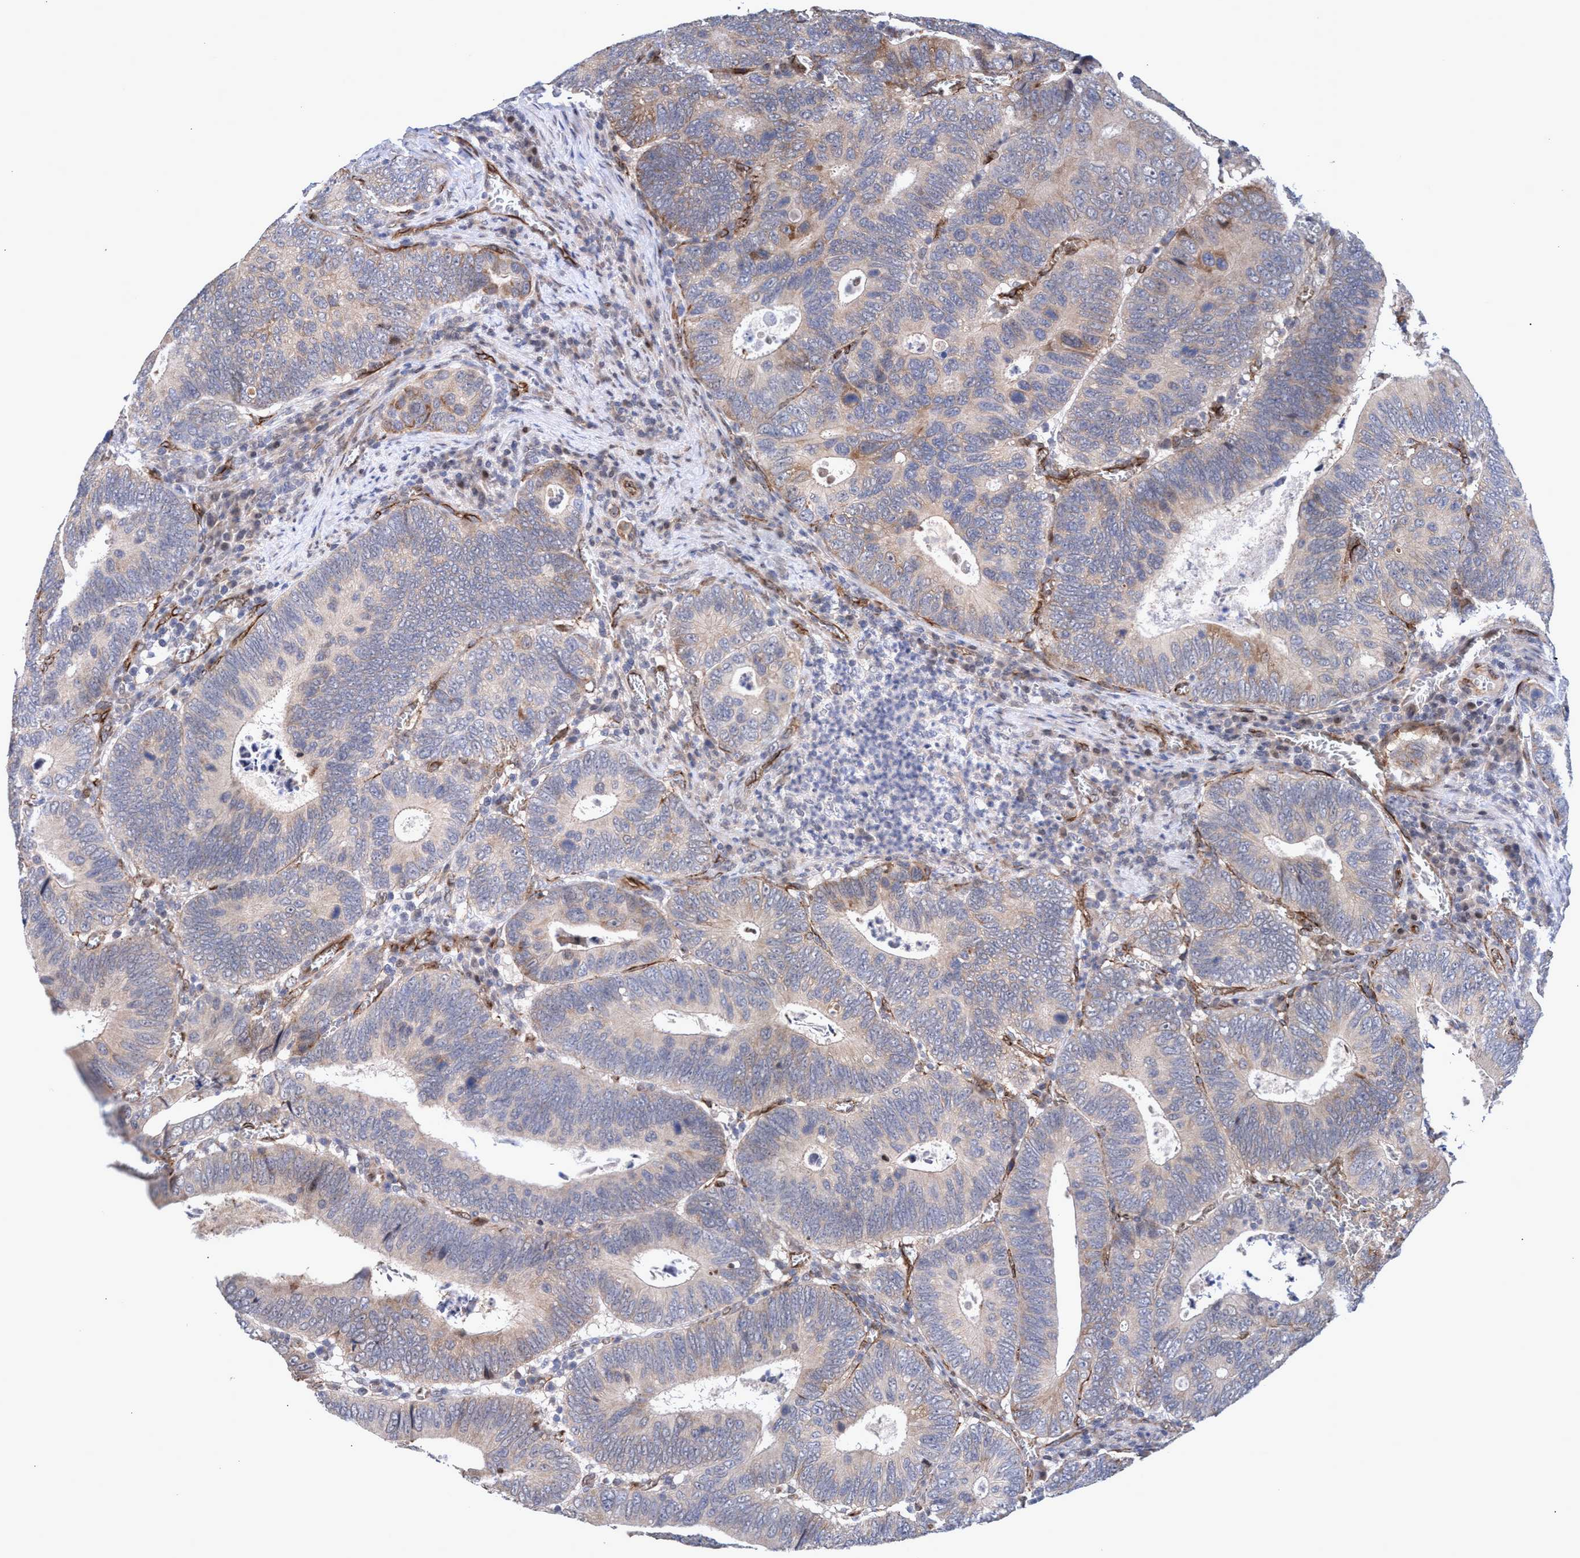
{"staining": {"intensity": "weak", "quantity": ">75%", "location": "cytoplasmic/membranous"}, "tissue": "colorectal cancer", "cell_type": "Tumor cells", "image_type": "cancer", "snomed": [{"axis": "morphology", "description": "Inflammation, NOS"}, {"axis": "morphology", "description": "Adenocarcinoma, NOS"}, {"axis": "topography", "description": "Colon"}], "caption": "Immunohistochemical staining of human colorectal cancer (adenocarcinoma) shows weak cytoplasmic/membranous protein expression in about >75% of tumor cells. (DAB (3,3'-diaminobenzidine) IHC with brightfield microscopy, high magnification).", "gene": "ZNF750", "patient": {"sex": "male", "age": 72}}